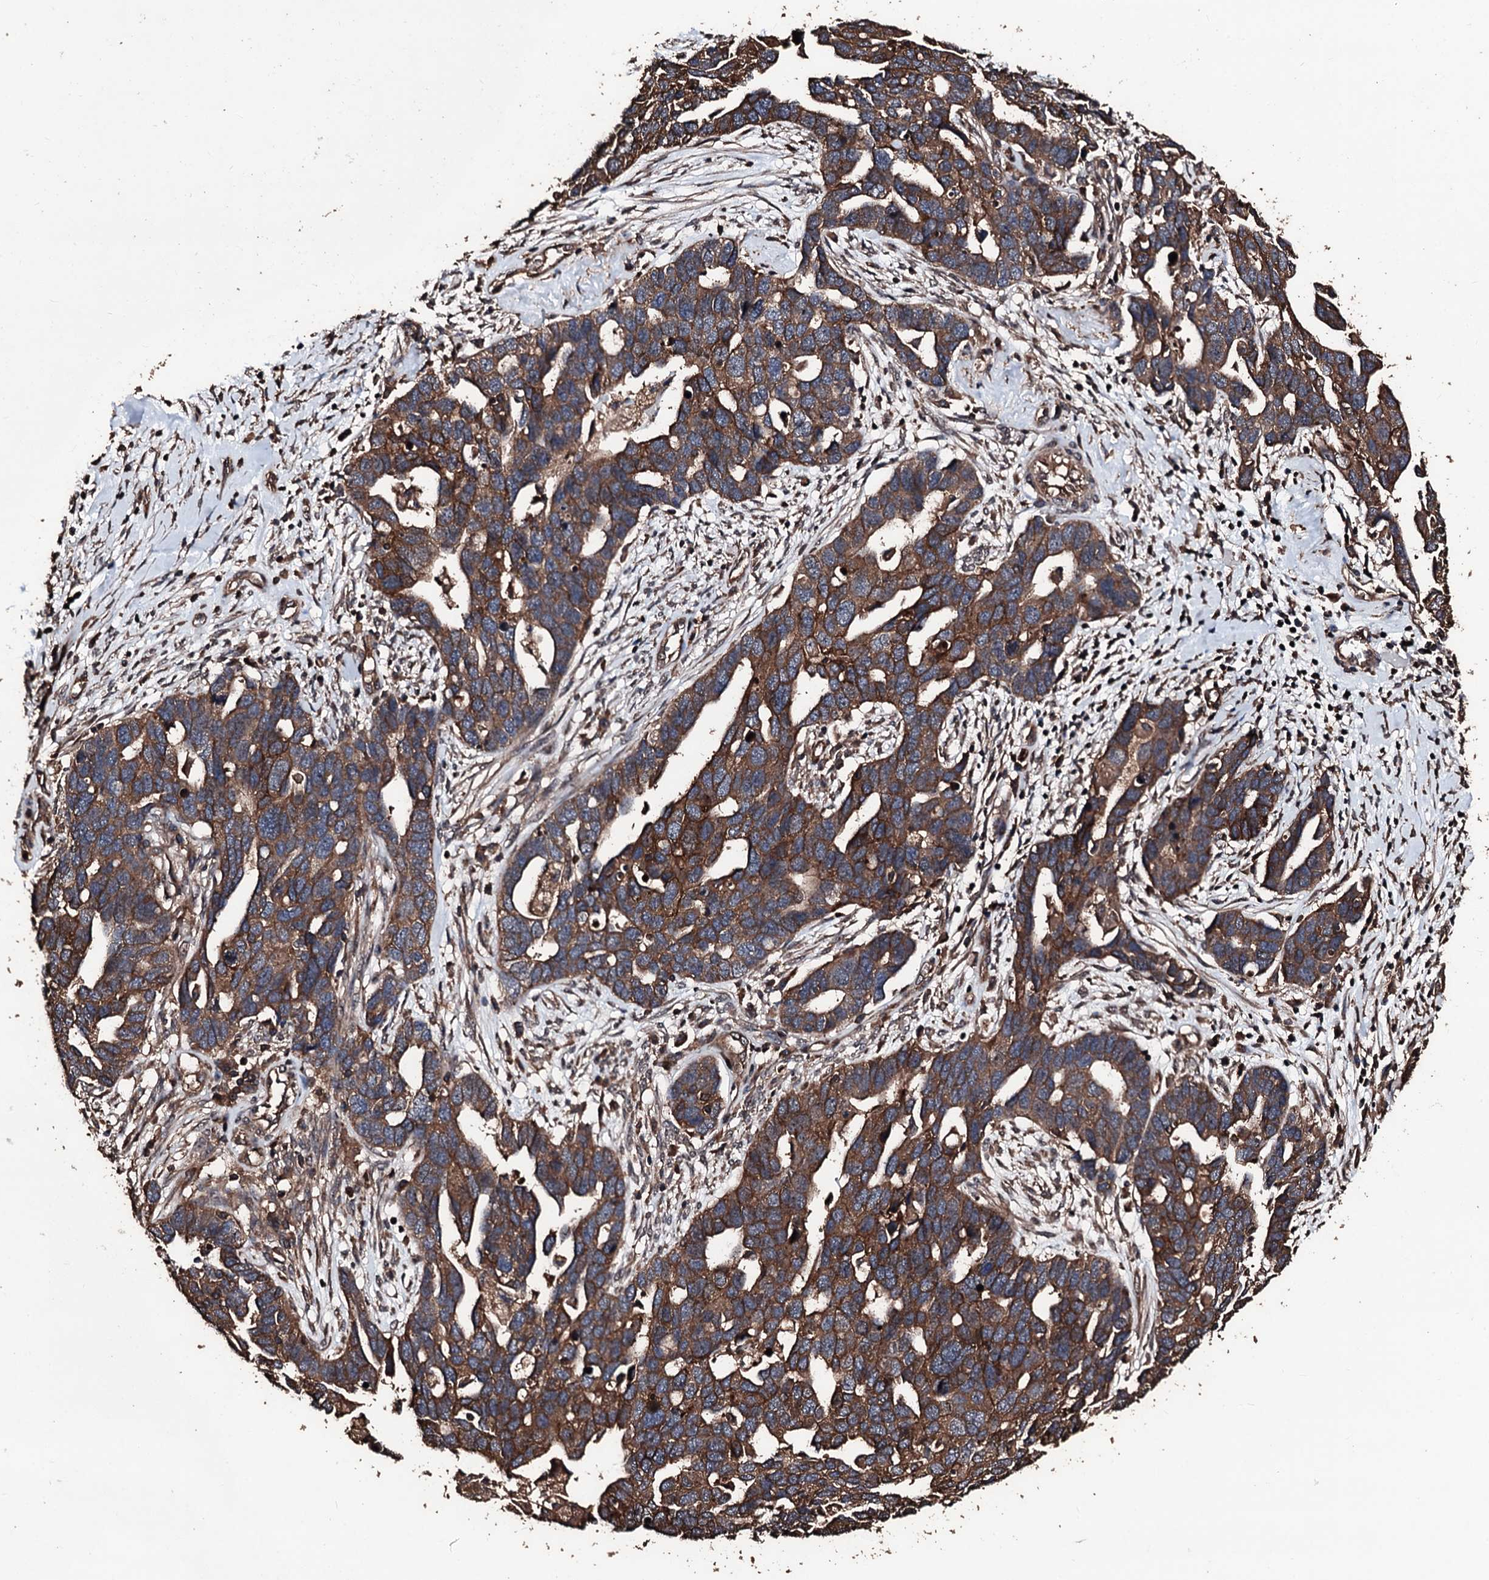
{"staining": {"intensity": "strong", "quantity": ">75%", "location": "cytoplasmic/membranous"}, "tissue": "ovarian cancer", "cell_type": "Tumor cells", "image_type": "cancer", "snomed": [{"axis": "morphology", "description": "Cystadenocarcinoma, serous, NOS"}, {"axis": "topography", "description": "Ovary"}], "caption": "Serous cystadenocarcinoma (ovarian) stained for a protein displays strong cytoplasmic/membranous positivity in tumor cells.", "gene": "KIF18A", "patient": {"sex": "female", "age": 54}}